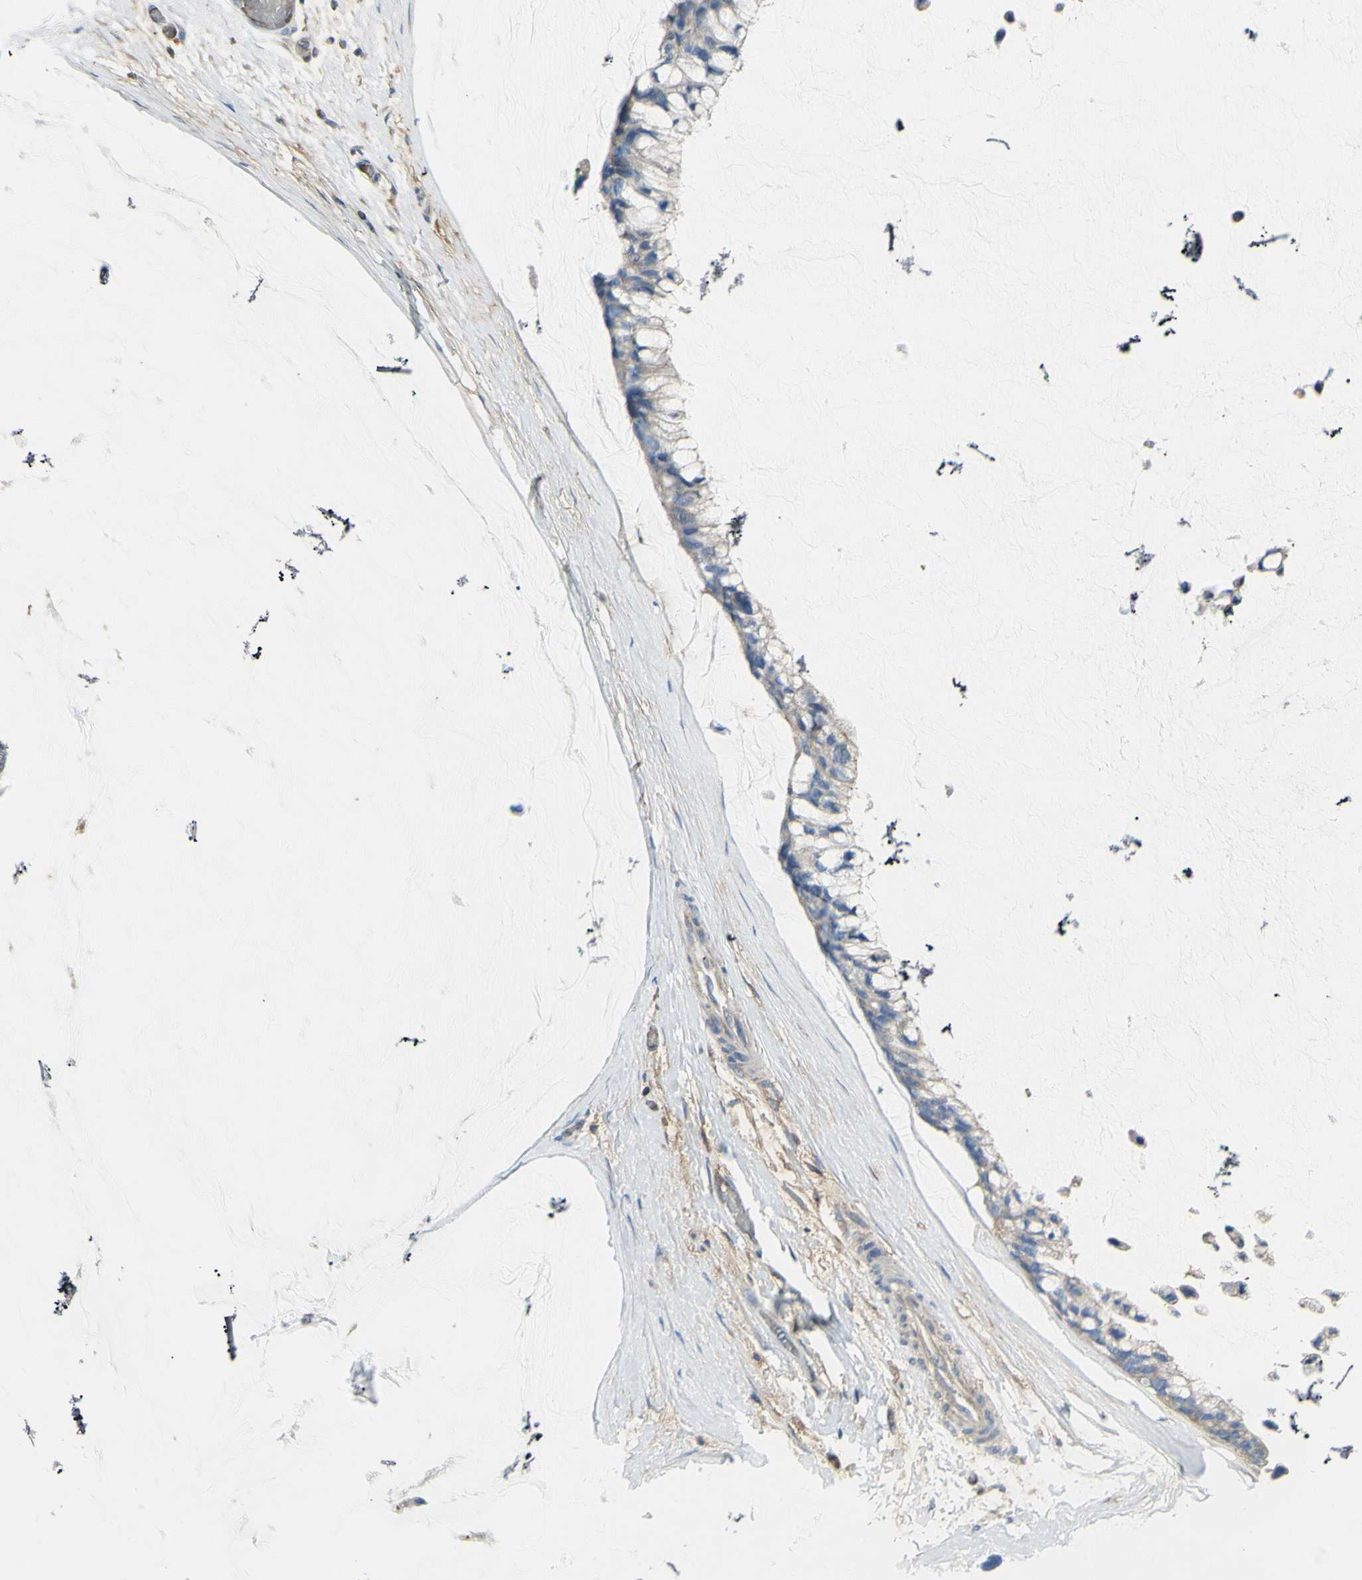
{"staining": {"intensity": "negative", "quantity": "none", "location": "none"}, "tissue": "ovarian cancer", "cell_type": "Tumor cells", "image_type": "cancer", "snomed": [{"axis": "morphology", "description": "Cystadenocarcinoma, mucinous, NOS"}, {"axis": "topography", "description": "Ovary"}], "caption": "Tumor cells show no significant protein expression in ovarian mucinous cystadenocarcinoma.", "gene": "NCBP2L", "patient": {"sex": "female", "age": 39}}